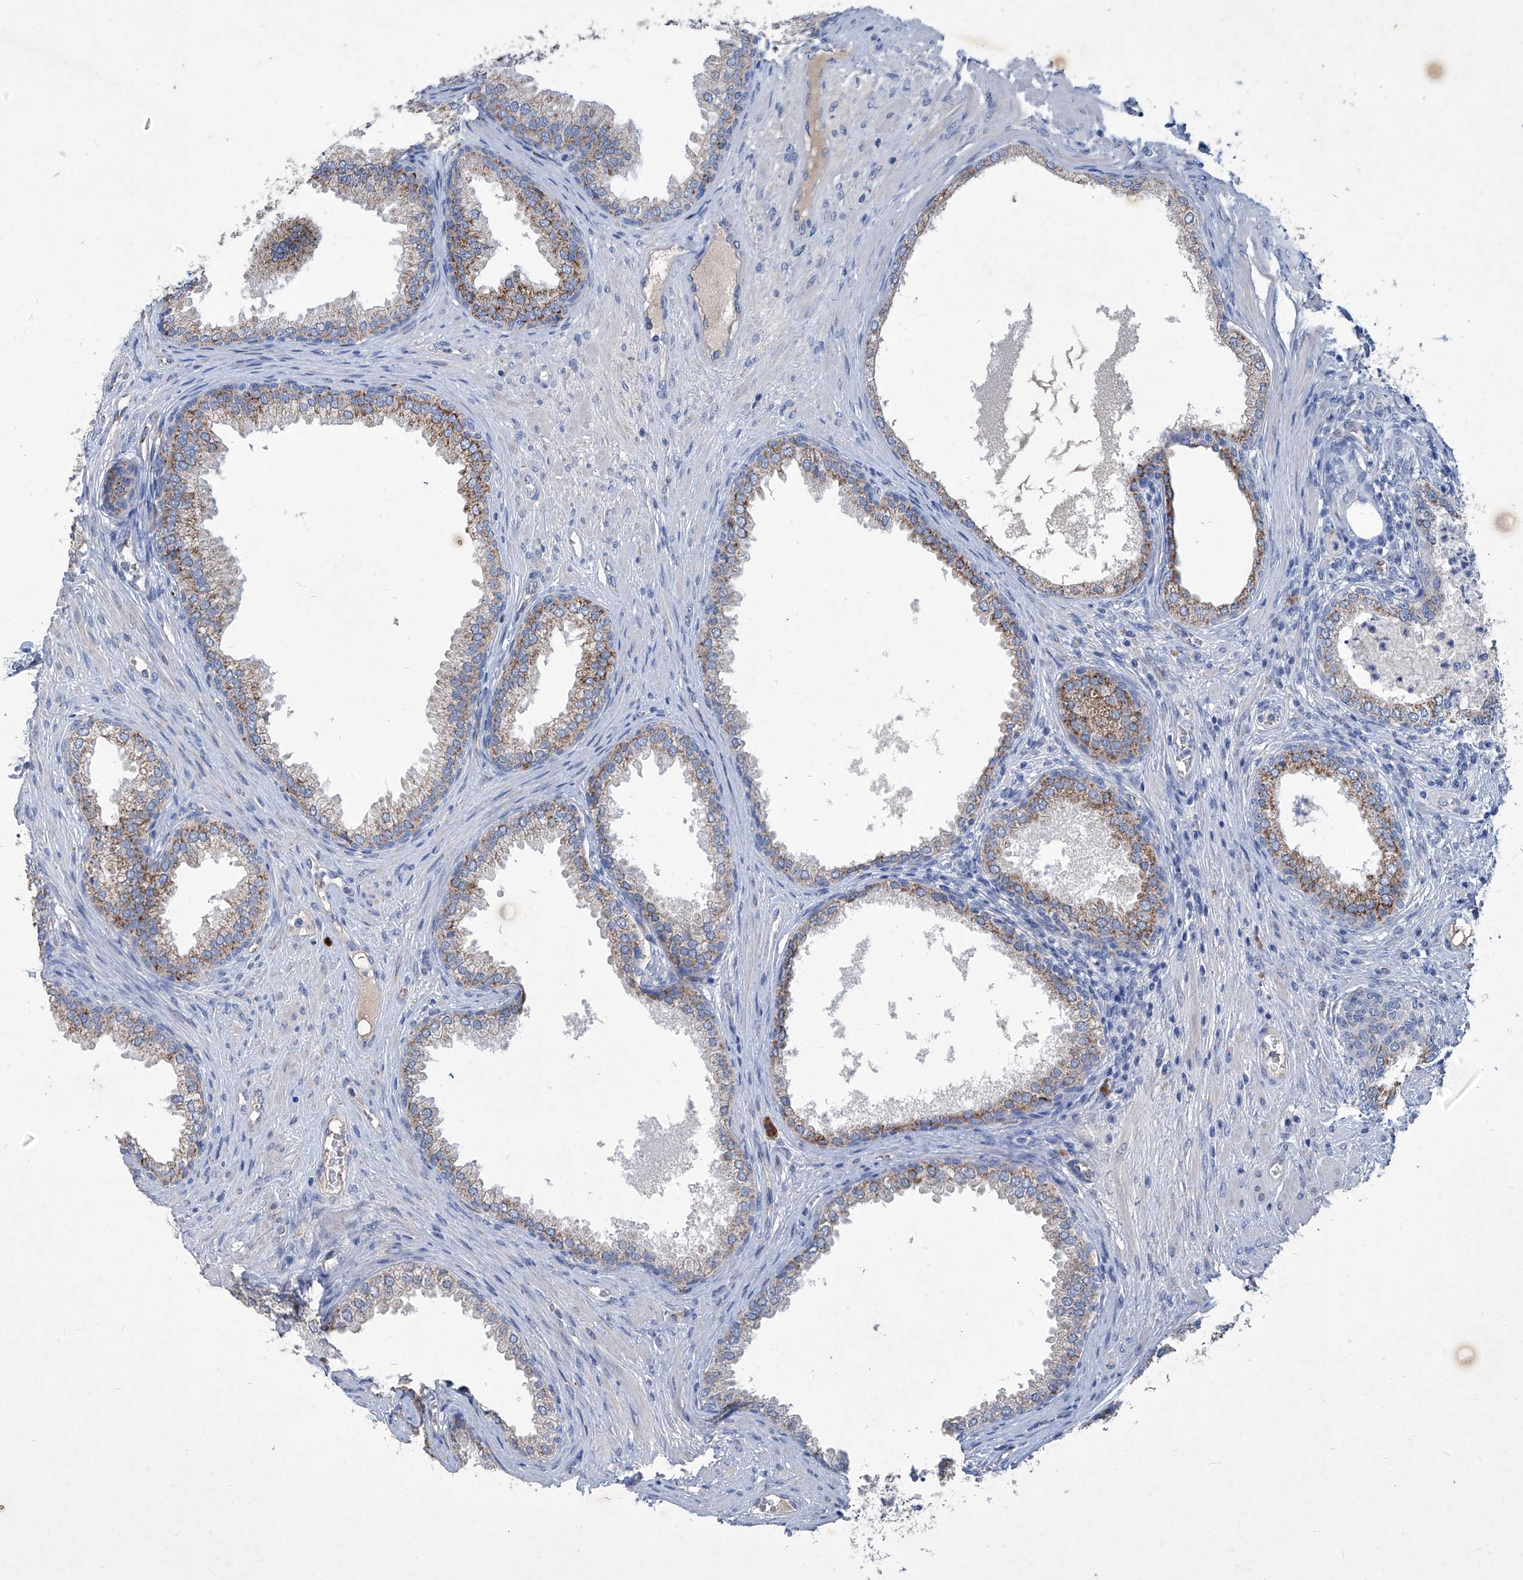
{"staining": {"intensity": "moderate", "quantity": ">75%", "location": "cytoplasmic/membranous"}, "tissue": "prostate", "cell_type": "Glandular cells", "image_type": "normal", "snomed": [{"axis": "morphology", "description": "Normal tissue, NOS"}, {"axis": "topography", "description": "Prostate"}], "caption": "IHC photomicrograph of benign human prostate stained for a protein (brown), which demonstrates medium levels of moderate cytoplasmic/membranous expression in about >75% of glandular cells.", "gene": "MTARC1", "patient": {"sex": "male", "age": 76}}